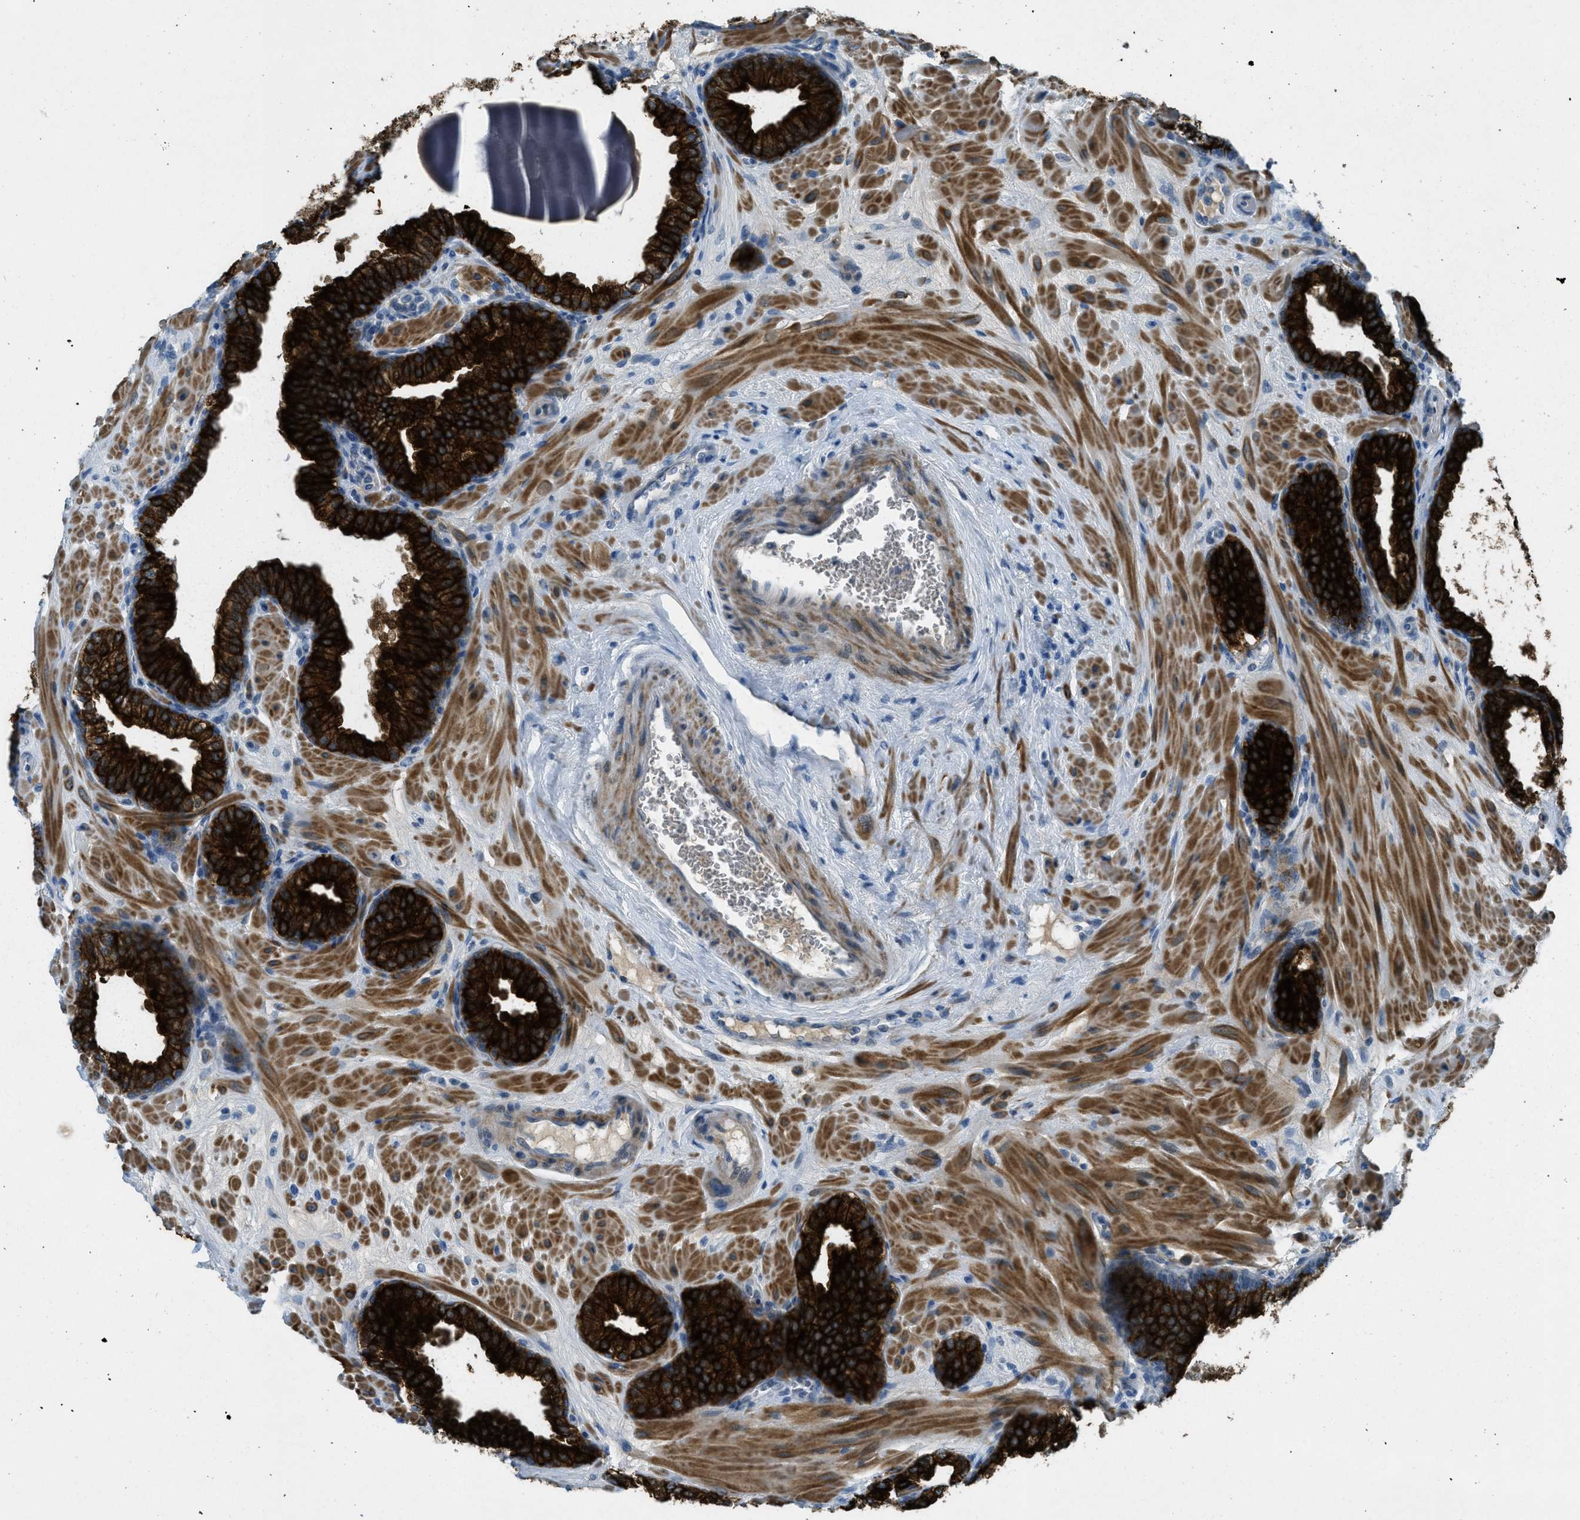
{"staining": {"intensity": "strong", "quantity": ">75%", "location": "cytoplasmic/membranous"}, "tissue": "prostate", "cell_type": "Glandular cells", "image_type": "normal", "snomed": [{"axis": "morphology", "description": "Normal tissue, NOS"}, {"axis": "morphology", "description": "Urothelial carcinoma, Low grade"}, {"axis": "topography", "description": "Urinary bladder"}, {"axis": "topography", "description": "Prostate"}], "caption": "DAB immunohistochemical staining of benign human prostate shows strong cytoplasmic/membranous protein staining in approximately >75% of glandular cells. (DAB IHC with brightfield microscopy, high magnification).", "gene": "KLHL8", "patient": {"sex": "male", "age": 60}}